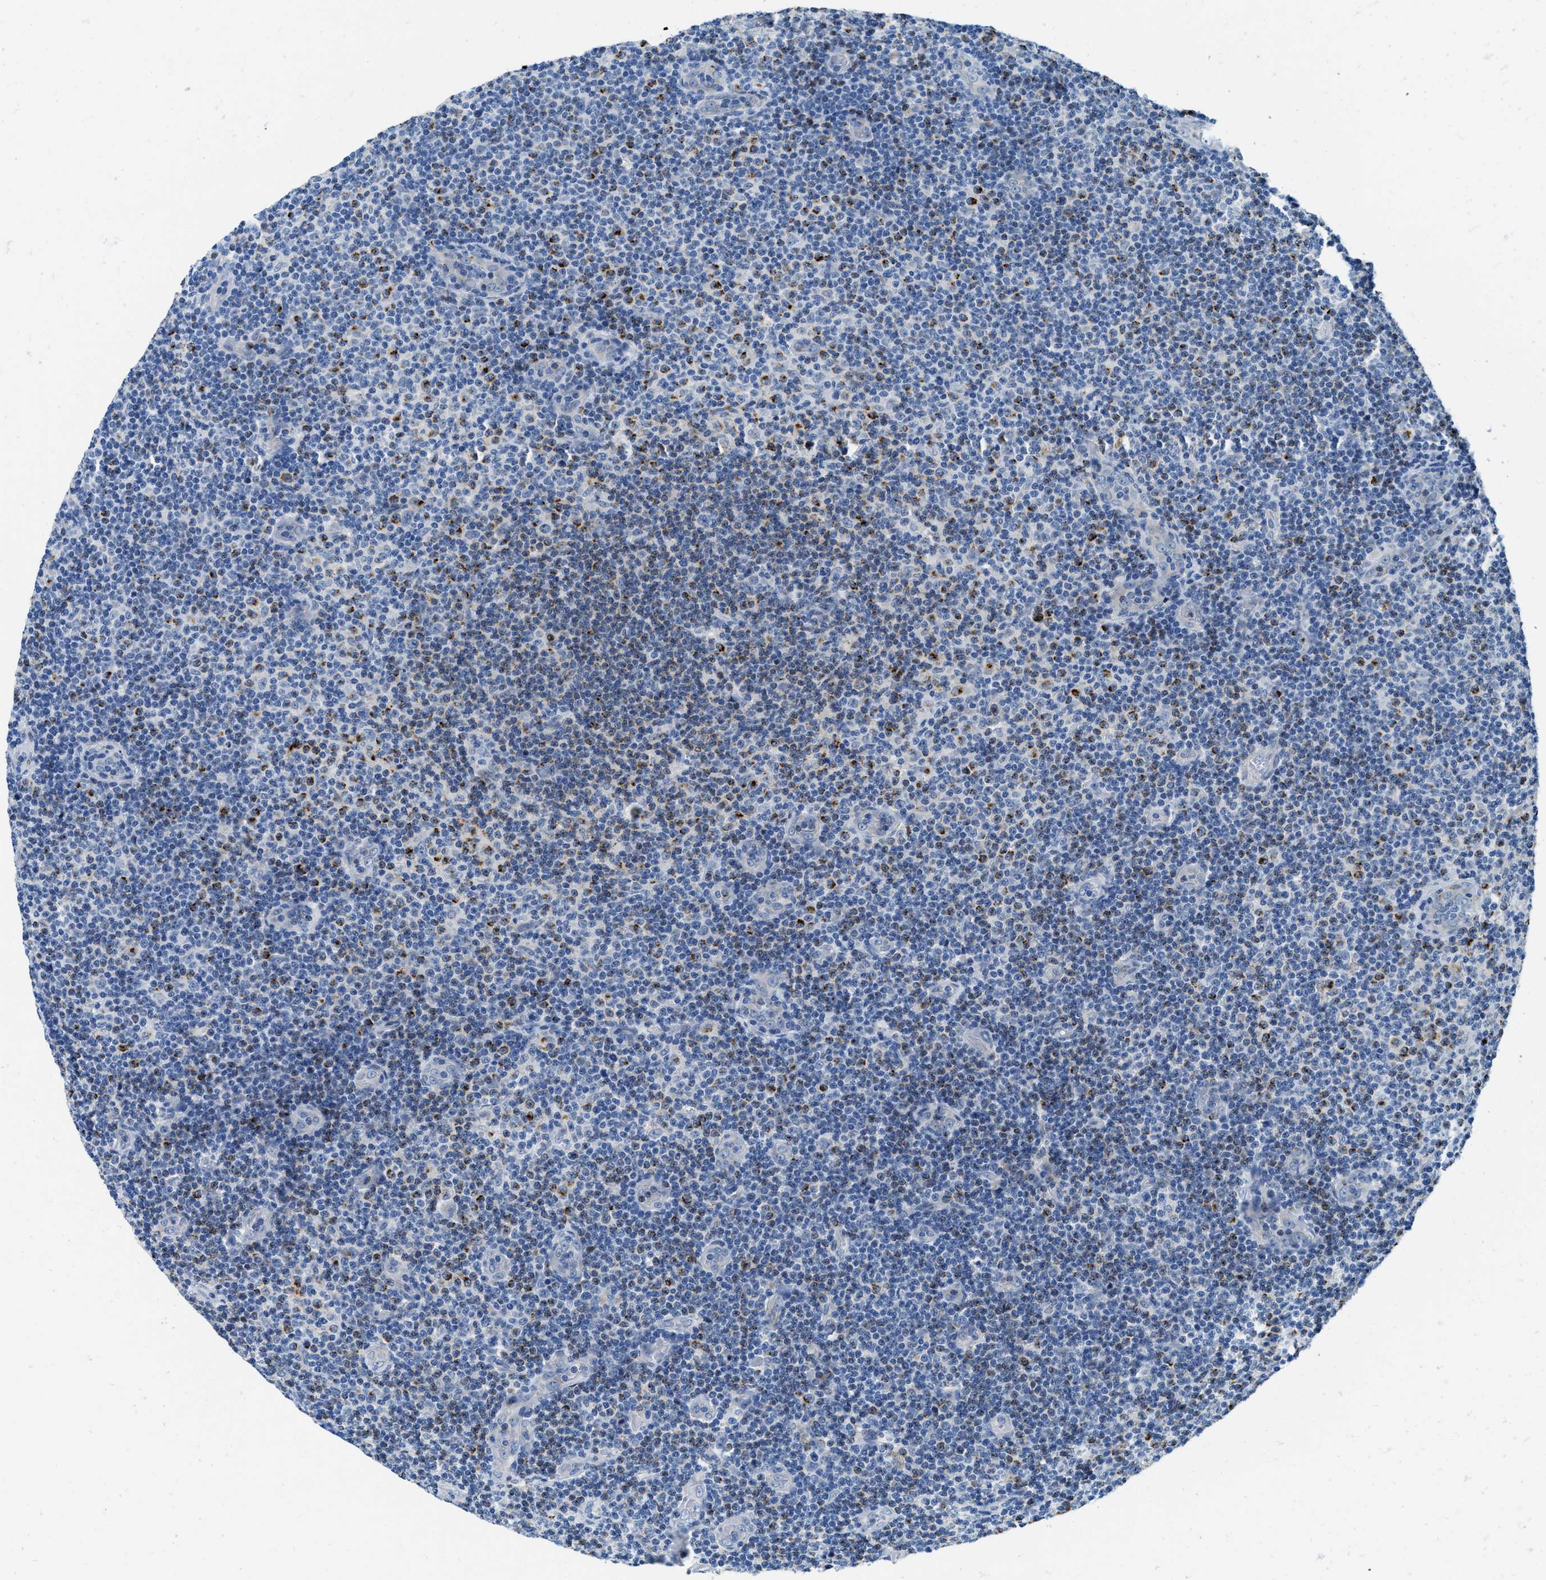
{"staining": {"intensity": "negative", "quantity": "none", "location": "none"}, "tissue": "lymphoma", "cell_type": "Tumor cells", "image_type": "cancer", "snomed": [{"axis": "morphology", "description": "Malignant lymphoma, non-Hodgkin's type, Low grade"}, {"axis": "topography", "description": "Lymph node"}], "caption": "An image of human malignant lymphoma, non-Hodgkin's type (low-grade) is negative for staining in tumor cells.", "gene": "TSPAN3", "patient": {"sex": "male", "age": 83}}